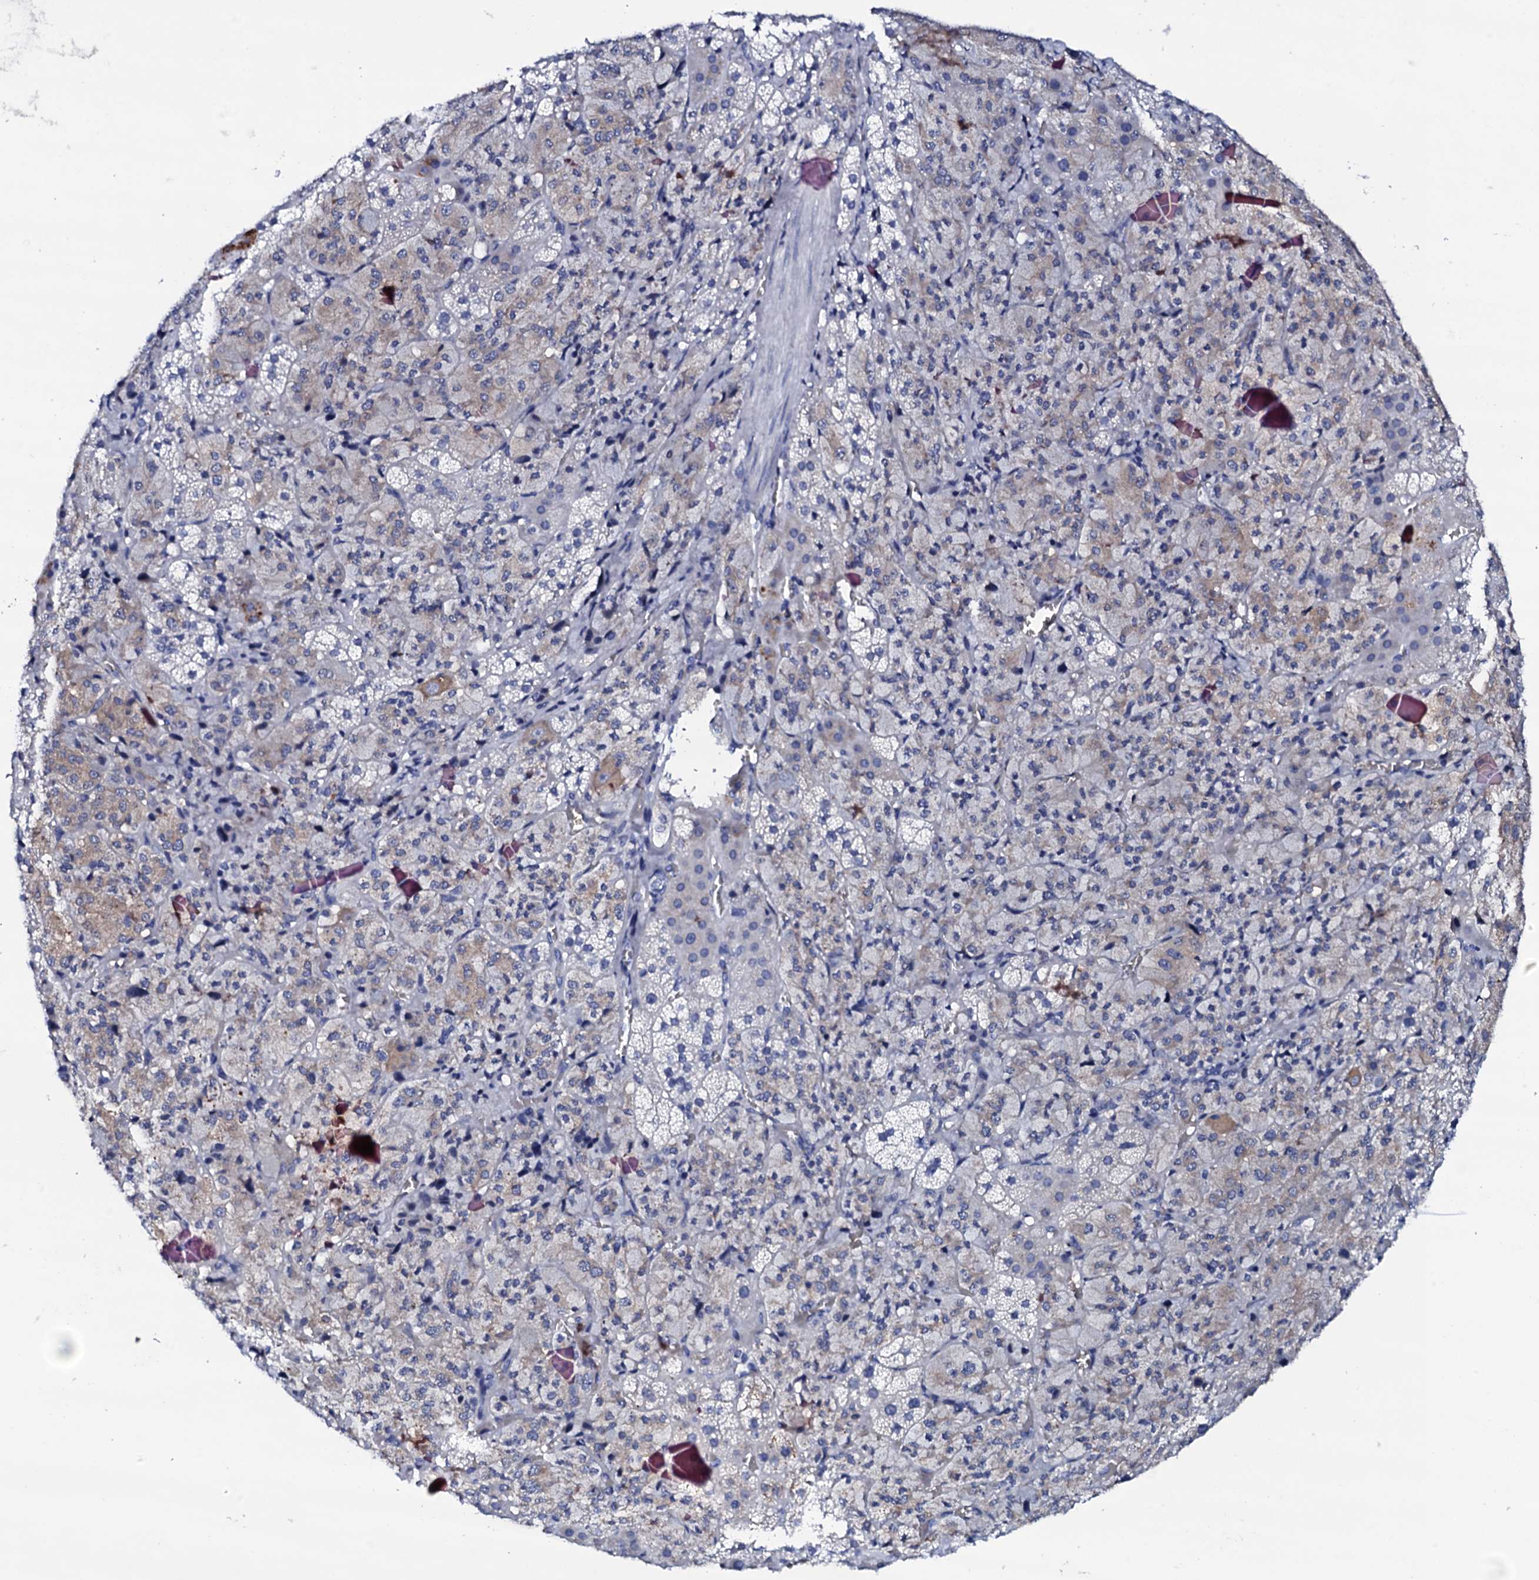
{"staining": {"intensity": "strong", "quantity": "<25%", "location": "cytoplasmic/membranous"}, "tissue": "adrenal gland", "cell_type": "Glandular cells", "image_type": "normal", "snomed": [{"axis": "morphology", "description": "Normal tissue, NOS"}, {"axis": "topography", "description": "Adrenal gland"}], "caption": "Immunohistochemistry (IHC) (DAB) staining of benign human adrenal gland exhibits strong cytoplasmic/membranous protein expression in about <25% of glandular cells. The staining is performed using DAB (3,3'-diaminobenzidine) brown chromogen to label protein expression. The nuclei are counter-stained blue using hematoxylin.", "gene": "FBXL16", "patient": {"sex": "female", "age": 44}}